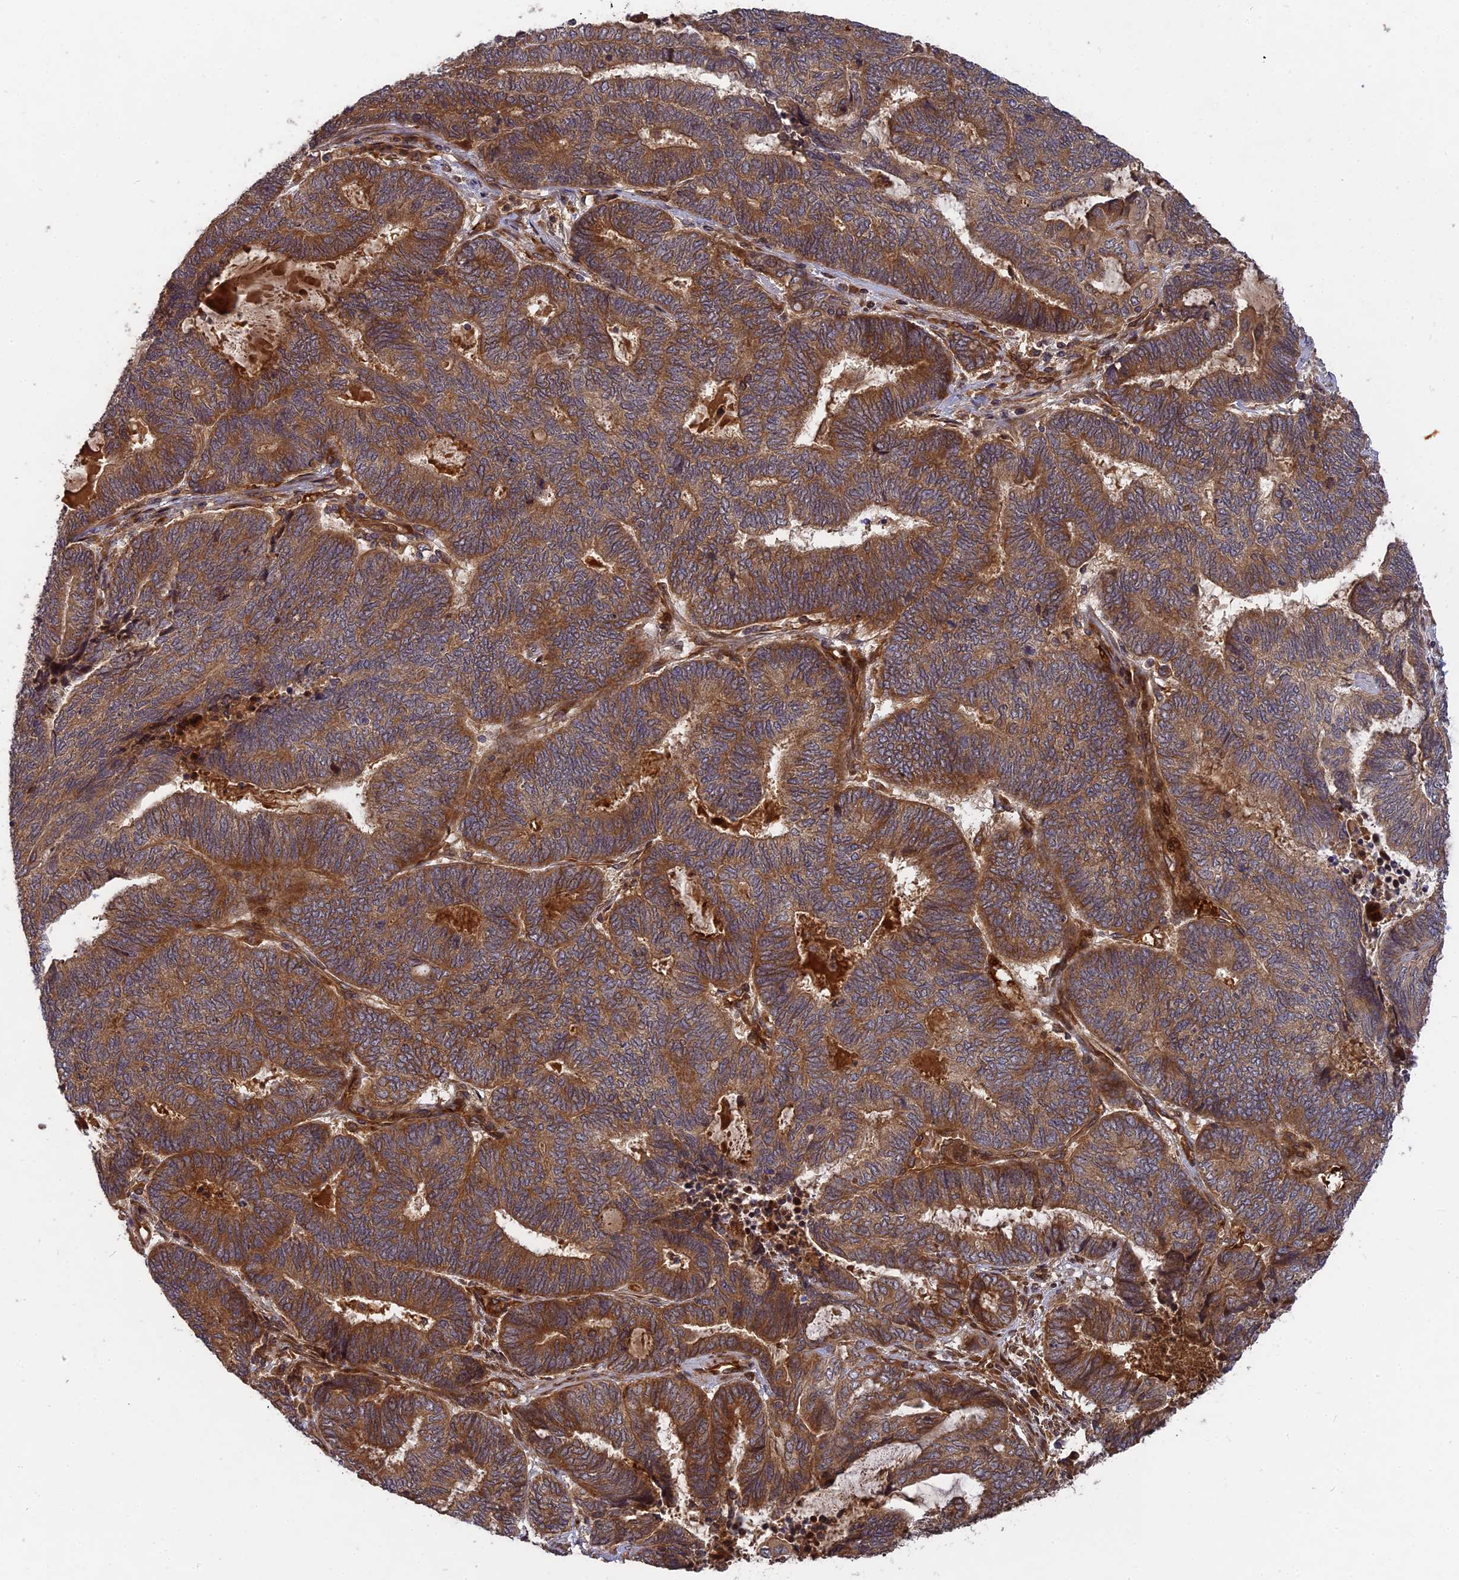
{"staining": {"intensity": "strong", "quantity": ">75%", "location": "cytoplasmic/membranous"}, "tissue": "endometrial cancer", "cell_type": "Tumor cells", "image_type": "cancer", "snomed": [{"axis": "morphology", "description": "Adenocarcinoma, NOS"}, {"axis": "topography", "description": "Uterus"}, {"axis": "topography", "description": "Endometrium"}], "caption": "IHC staining of endometrial cancer (adenocarcinoma), which shows high levels of strong cytoplasmic/membranous expression in about >75% of tumor cells indicating strong cytoplasmic/membranous protein expression. The staining was performed using DAB (brown) for protein detection and nuclei were counterstained in hematoxylin (blue).", "gene": "TMUB2", "patient": {"sex": "female", "age": 70}}